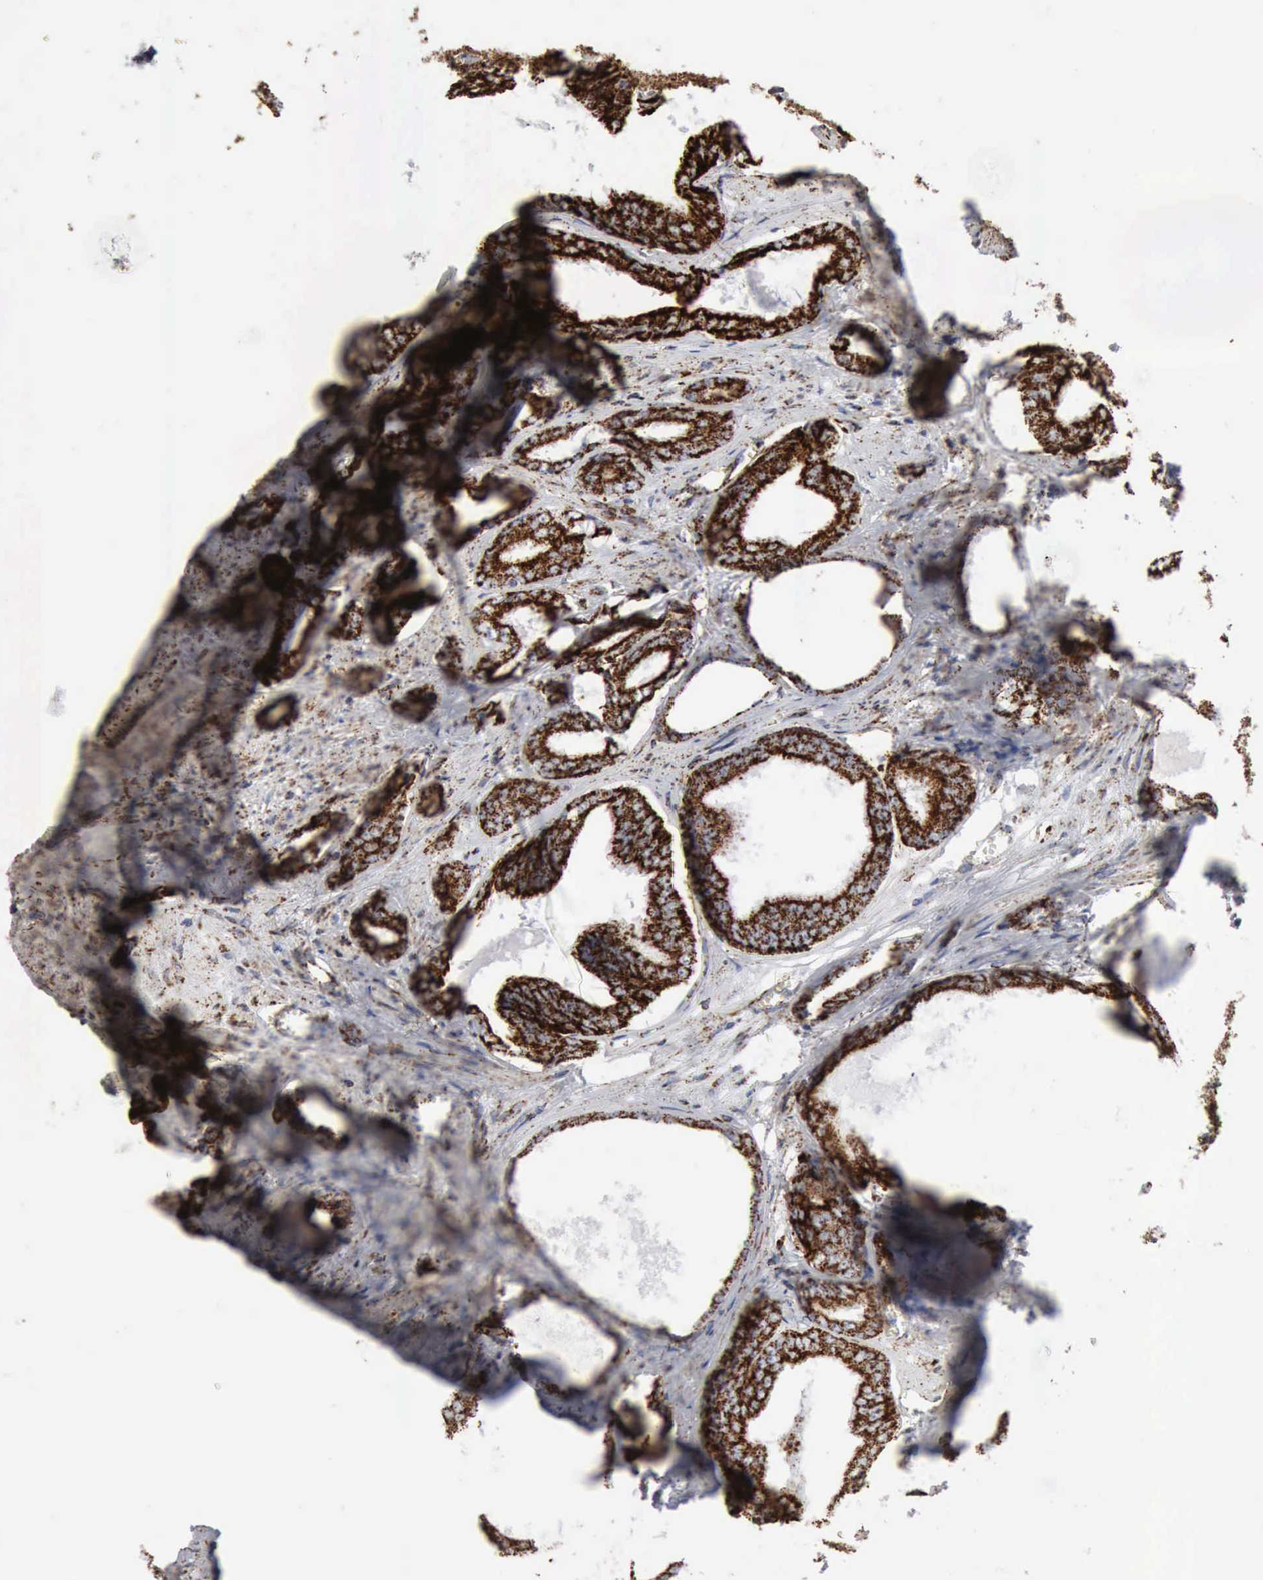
{"staining": {"intensity": "strong", "quantity": ">75%", "location": "cytoplasmic/membranous"}, "tissue": "prostate cancer", "cell_type": "Tumor cells", "image_type": "cancer", "snomed": [{"axis": "morphology", "description": "Adenocarcinoma, Medium grade"}, {"axis": "topography", "description": "Prostate"}], "caption": "Protein expression analysis of prostate adenocarcinoma (medium-grade) shows strong cytoplasmic/membranous expression in approximately >75% of tumor cells. (Stains: DAB (3,3'-diaminobenzidine) in brown, nuclei in blue, Microscopy: brightfield microscopy at high magnification).", "gene": "ACO2", "patient": {"sex": "male", "age": 79}}